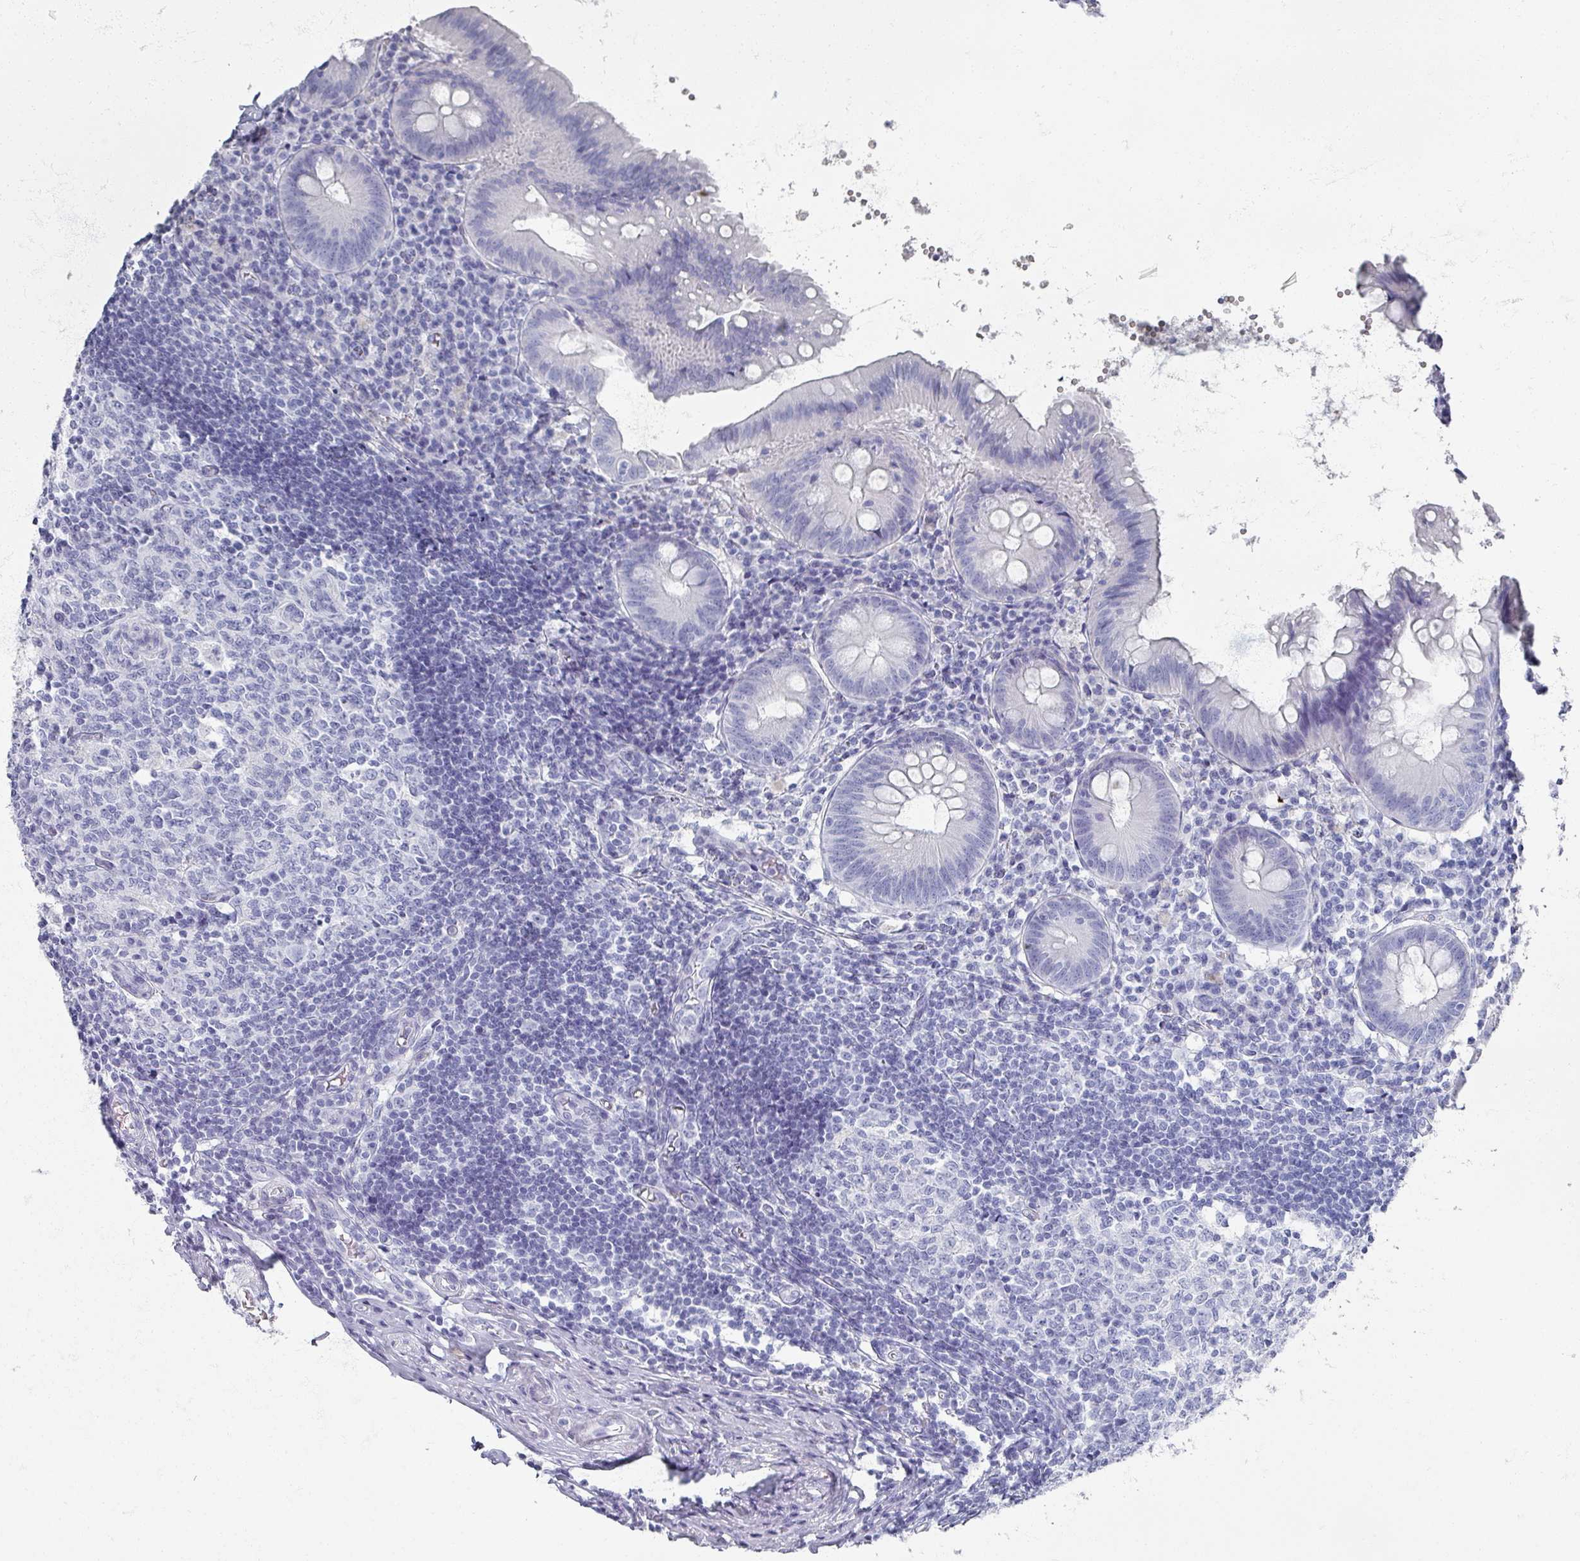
{"staining": {"intensity": "negative", "quantity": "none", "location": "none"}, "tissue": "appendix", "cell_type": "Glandular cells", "image_type": "normal", "snomed": [{"axis": "morphology", "description": "Normal tissue, NOS"}, {"axis": "topography", "description": "Appendix"}], "caption": "The image exhibits no staining of glandular cells in unremarkable appendix.", "gene": "OMG", "patient": {"sex": "female", "age": 54}}